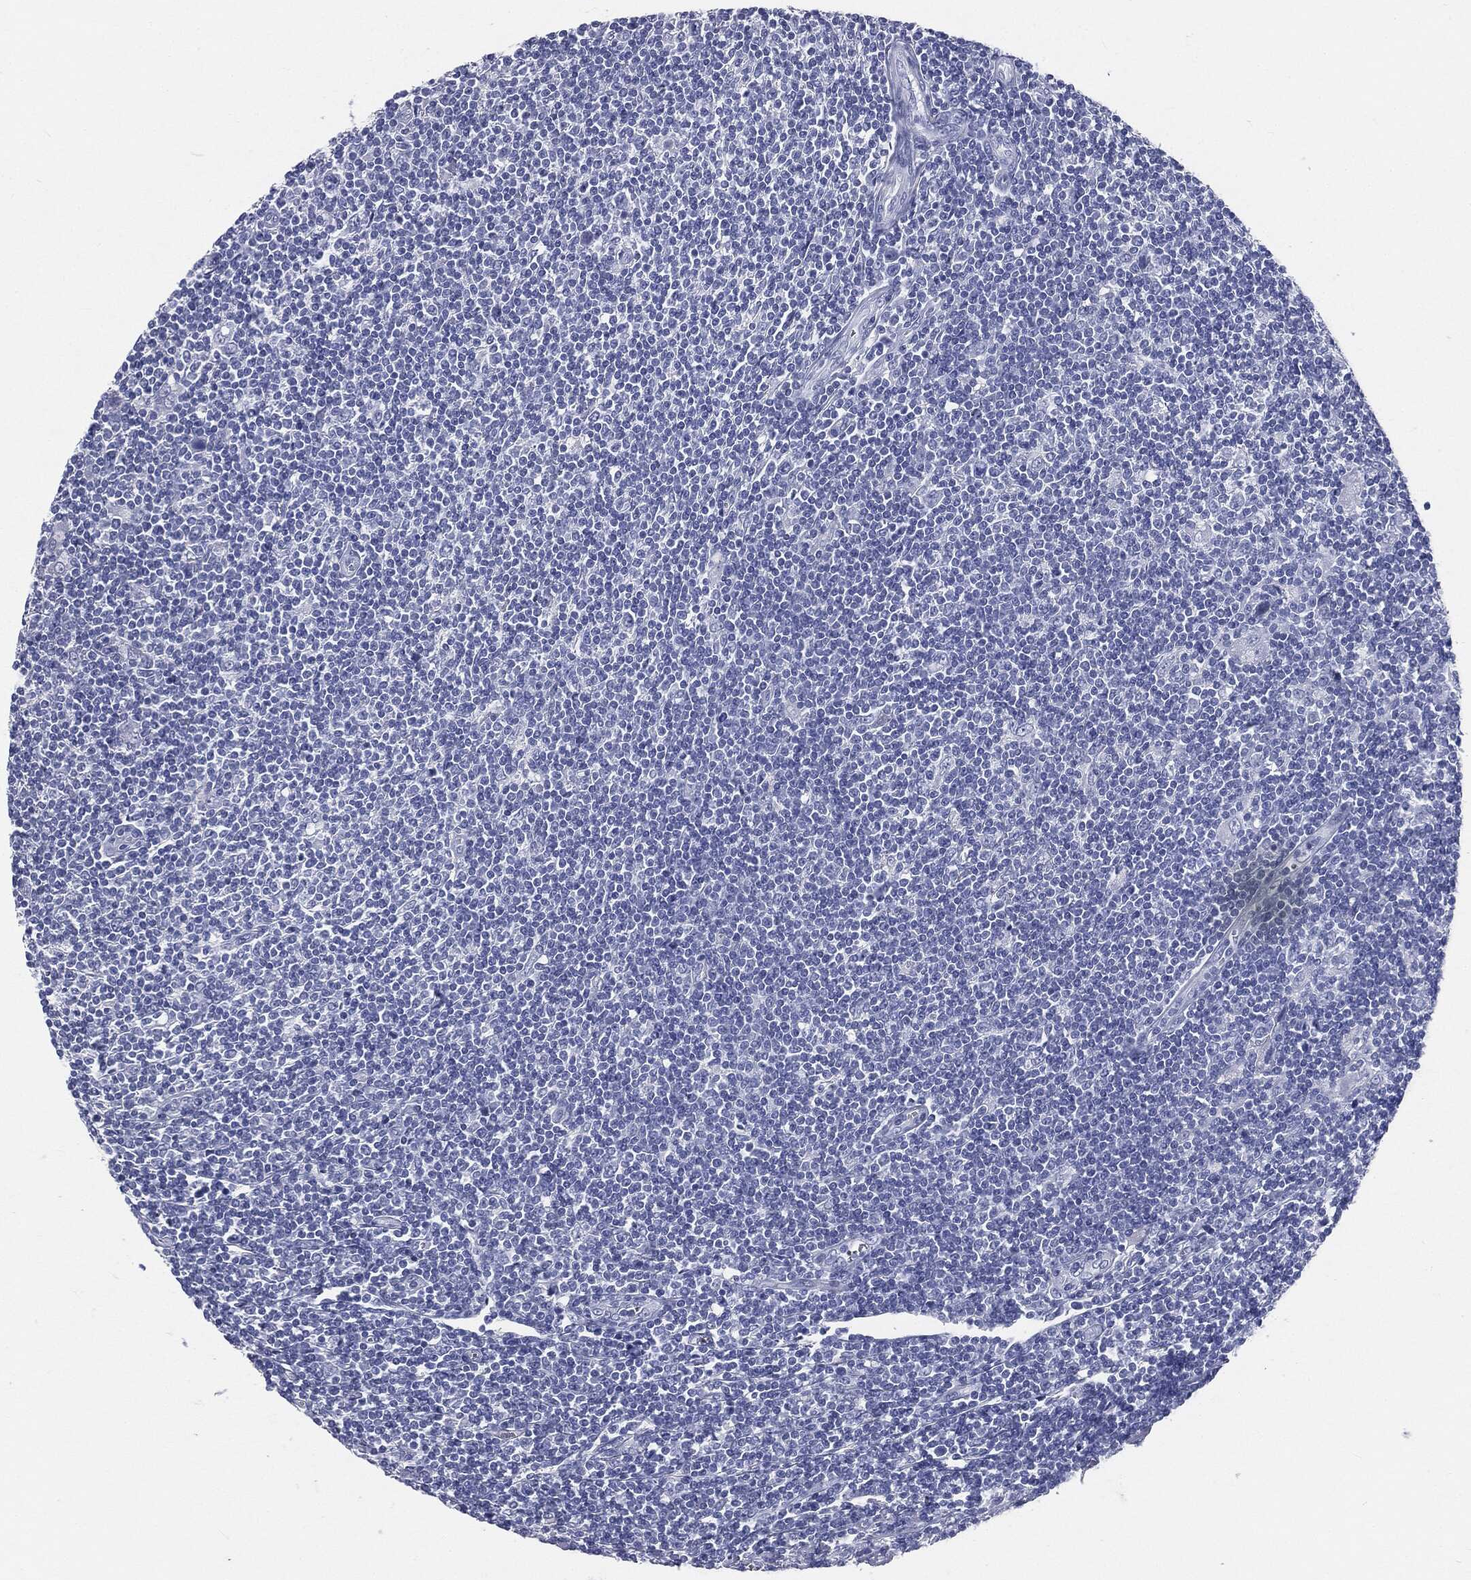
{"staining": {"intensity": "negative", "quantity": "none", "location": "none"}, "tissue": "lymphoma", "cell_type": "Tumor cells", "image_type": "cancer", "snomed": [{"axis": "morphology", "description": "Hodgkin's disease, NOS"}, {"axis": "topography", "description": "Lymph node"}], "caption": "This is an IHC photomicrograph of human lymphoma. There is no staining in tumor cells.", "gene": "CUZD1", "patient": {"sex": "male", "age": 40}}